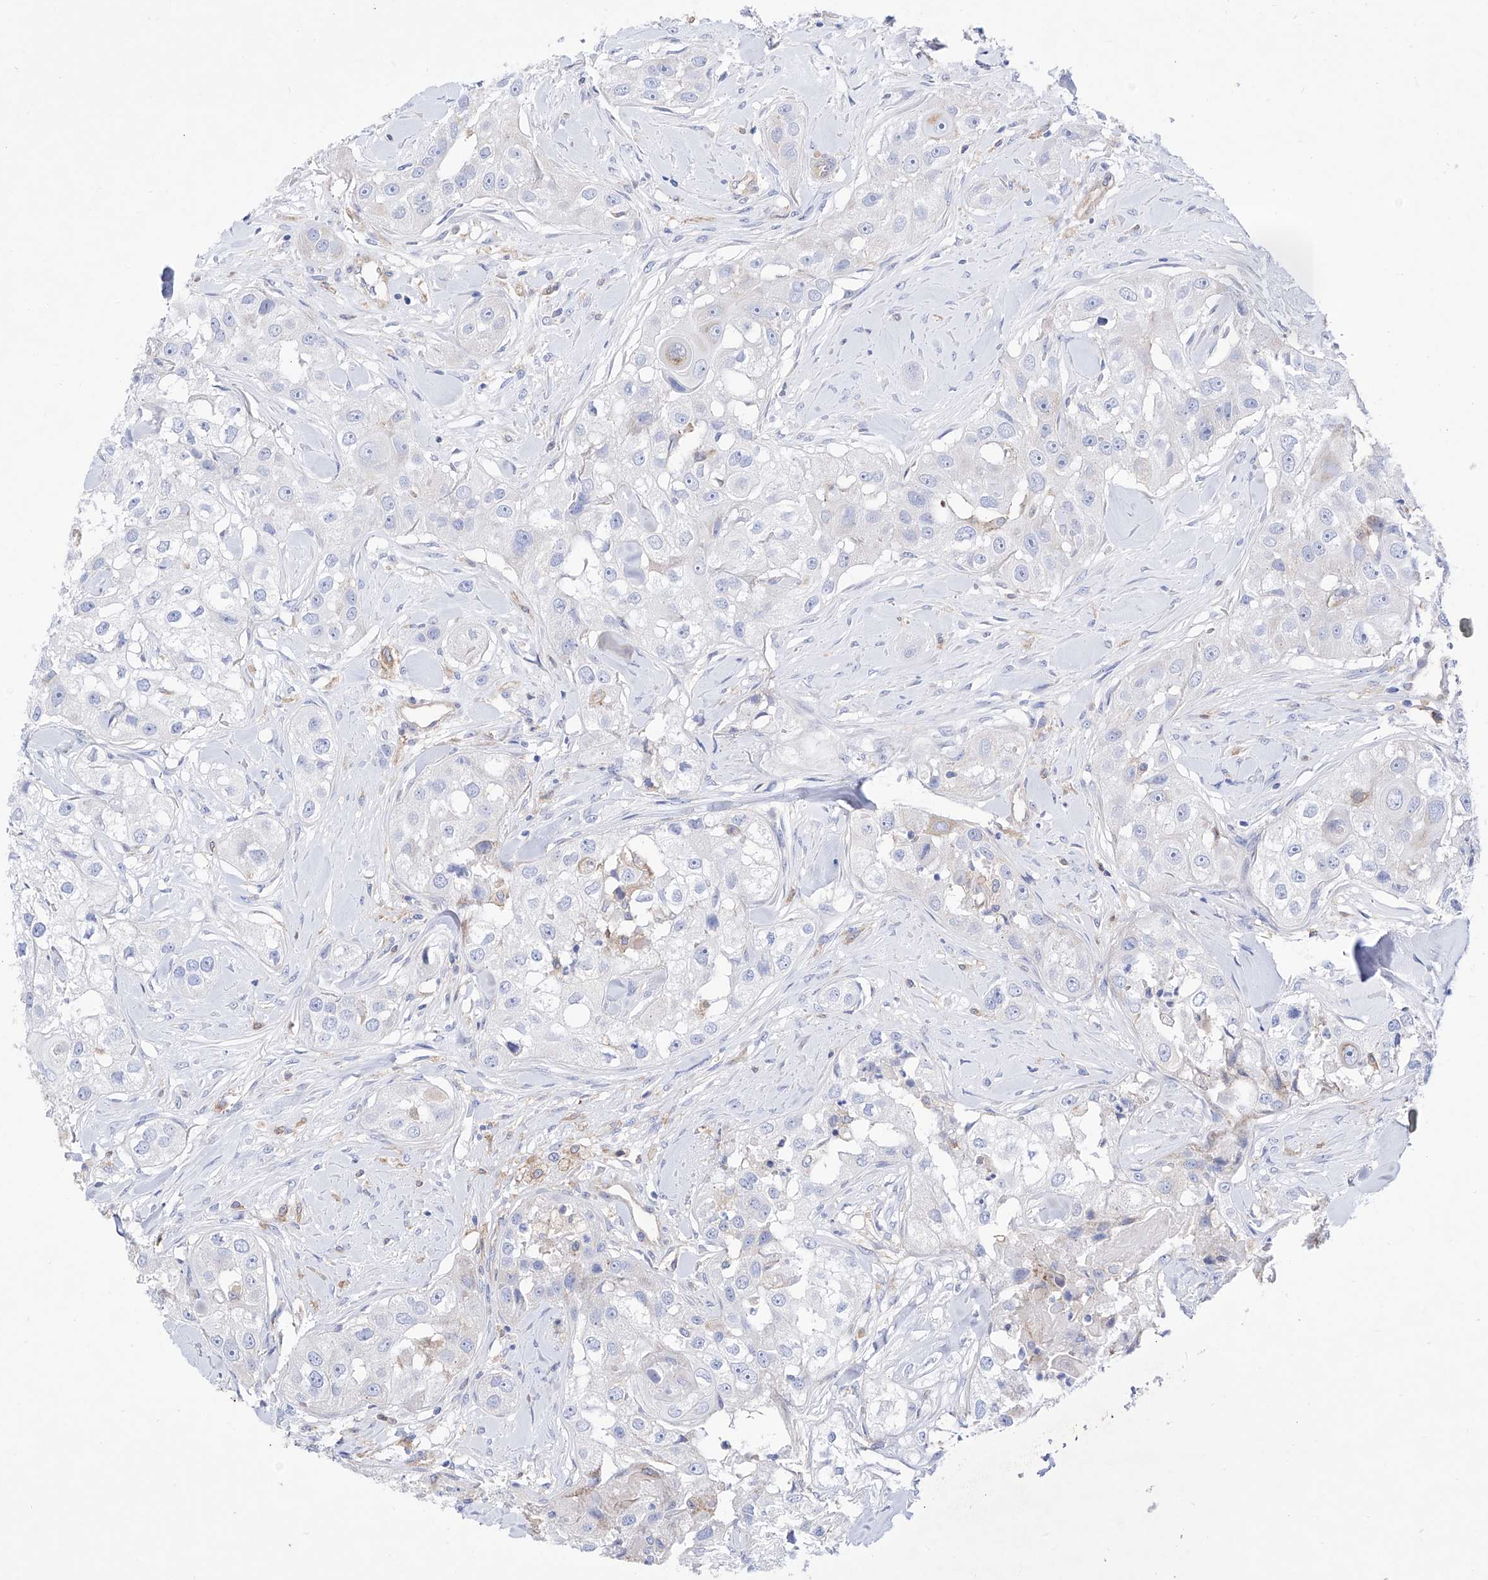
{"staining": {"intensity": "negative", "quantity": "none", "location": "none"}, "tissue": "head and neck cancer", "cell_type": "Tumor cells", "image_type": "cancer", "snomed": [{"axis": "morphology", "description": "Normal tissue, NOS"}, {"axis": "morphology", "description": "Squamous cell carcinoma, NOS"}, {"axis": "topography", "description": "Skeletal muscle"}, {"axis": "topography", "description": "Head-Neck"}], "caption": "A high-resolution image shows IHC staining of squamous cell carcinoma (head and neck), which exhibits no significant staining in tumor cells. (DAB immunohistochemistry with hematoxylin counter stain).", "gene": "ZNF653", "patient": {"sex": "male", "age": 51}}